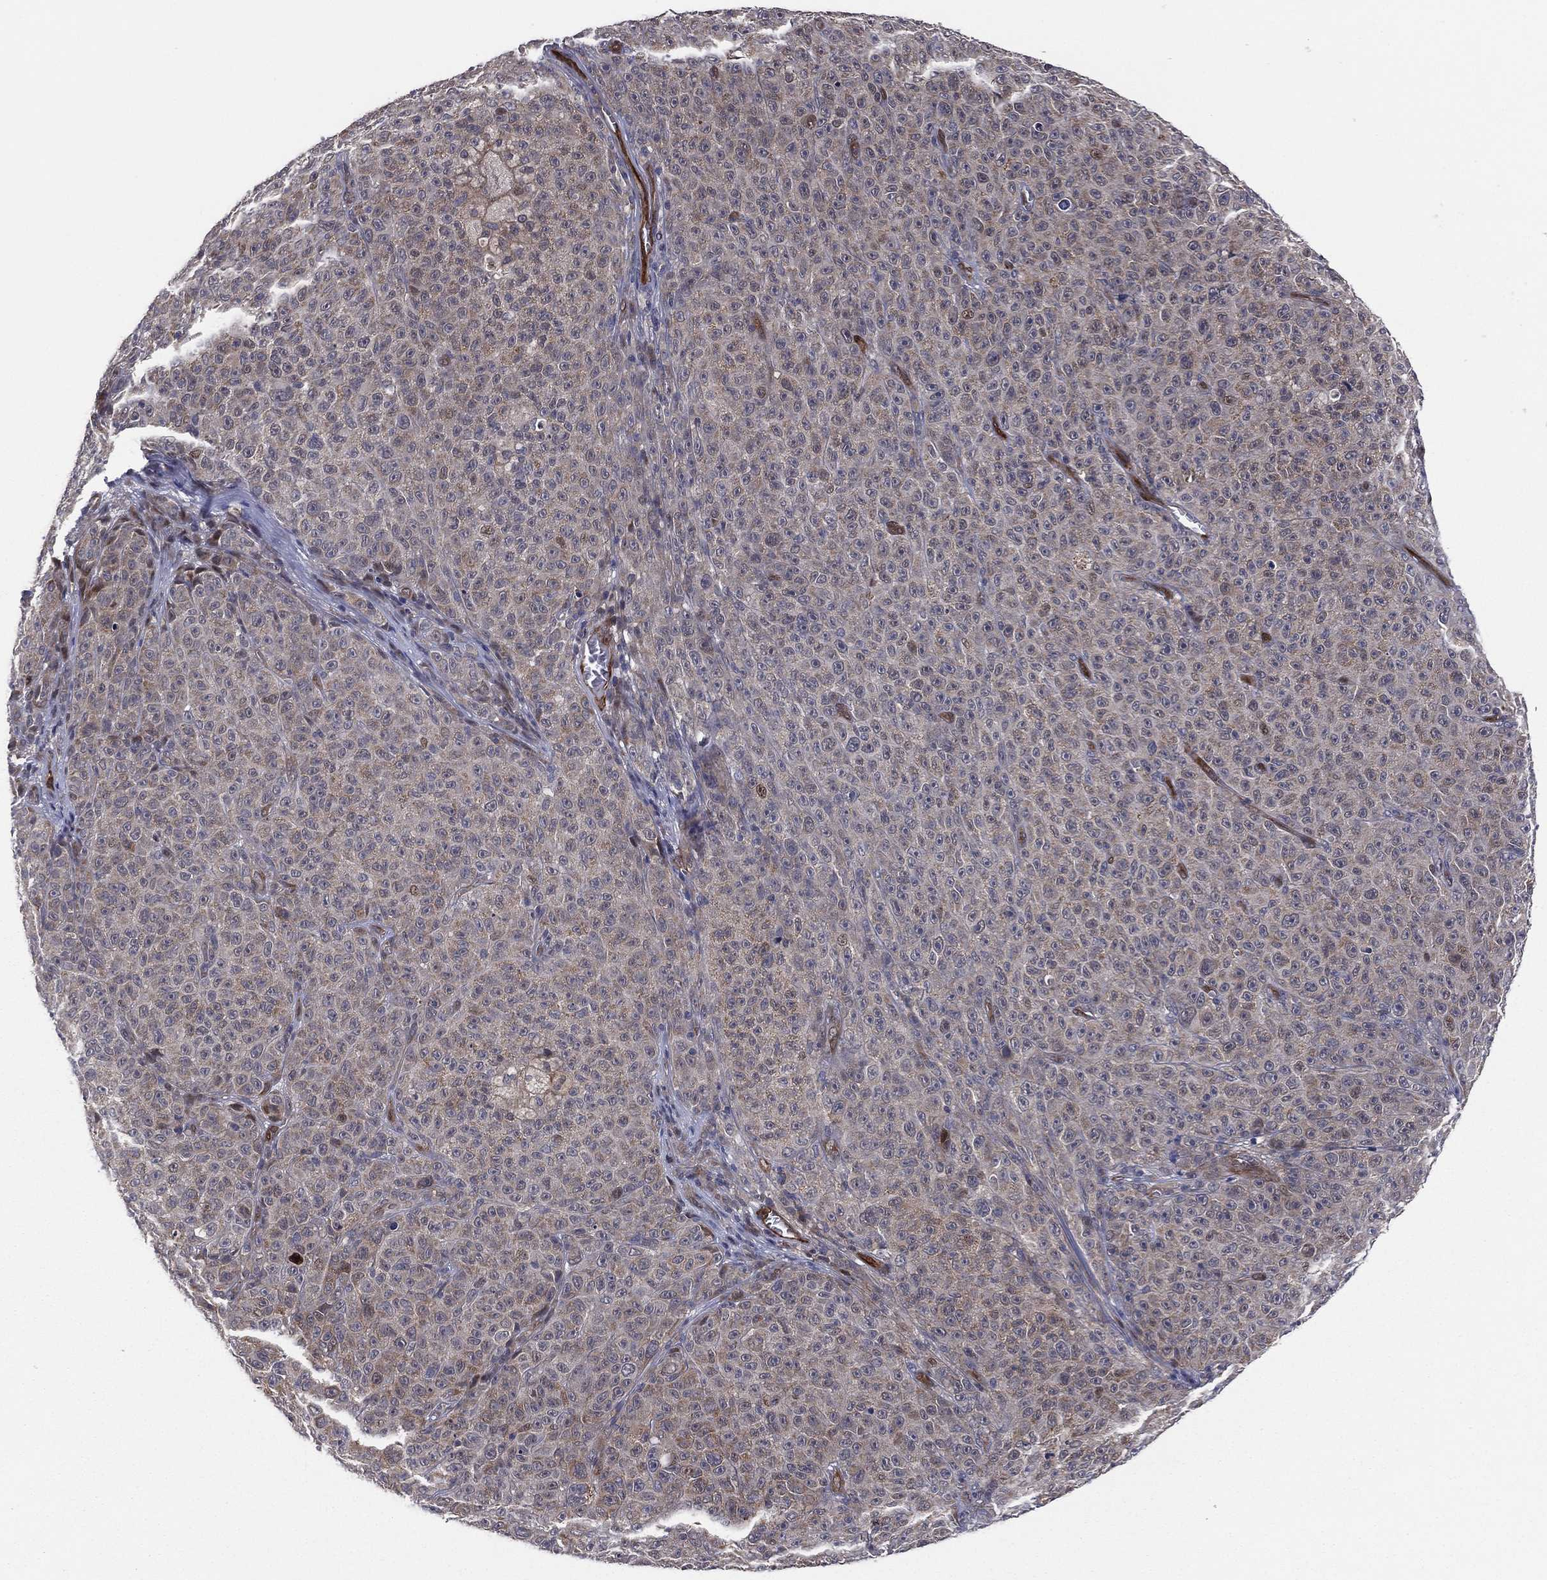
{"staining": {"intensity": "weak", "quantity": "<25%", "location": "nuclear"}, "tissue": "melanoma", "cell_type": "Tumor cells", "image_type": "cancer", "snomed": [{"axis": "morphology", "description": "Malignant melanoma, NOS"}, {"axis": "topography", "description": "Skin"}], "caption": "Immunohistochemical staining of melanoma reveals no significant positivity in tumor cells. (Brightfield microscopy of DAB IHC at high magnification).", "gene": "SNCG", "patient": {"sex": "female", "age": 82}}